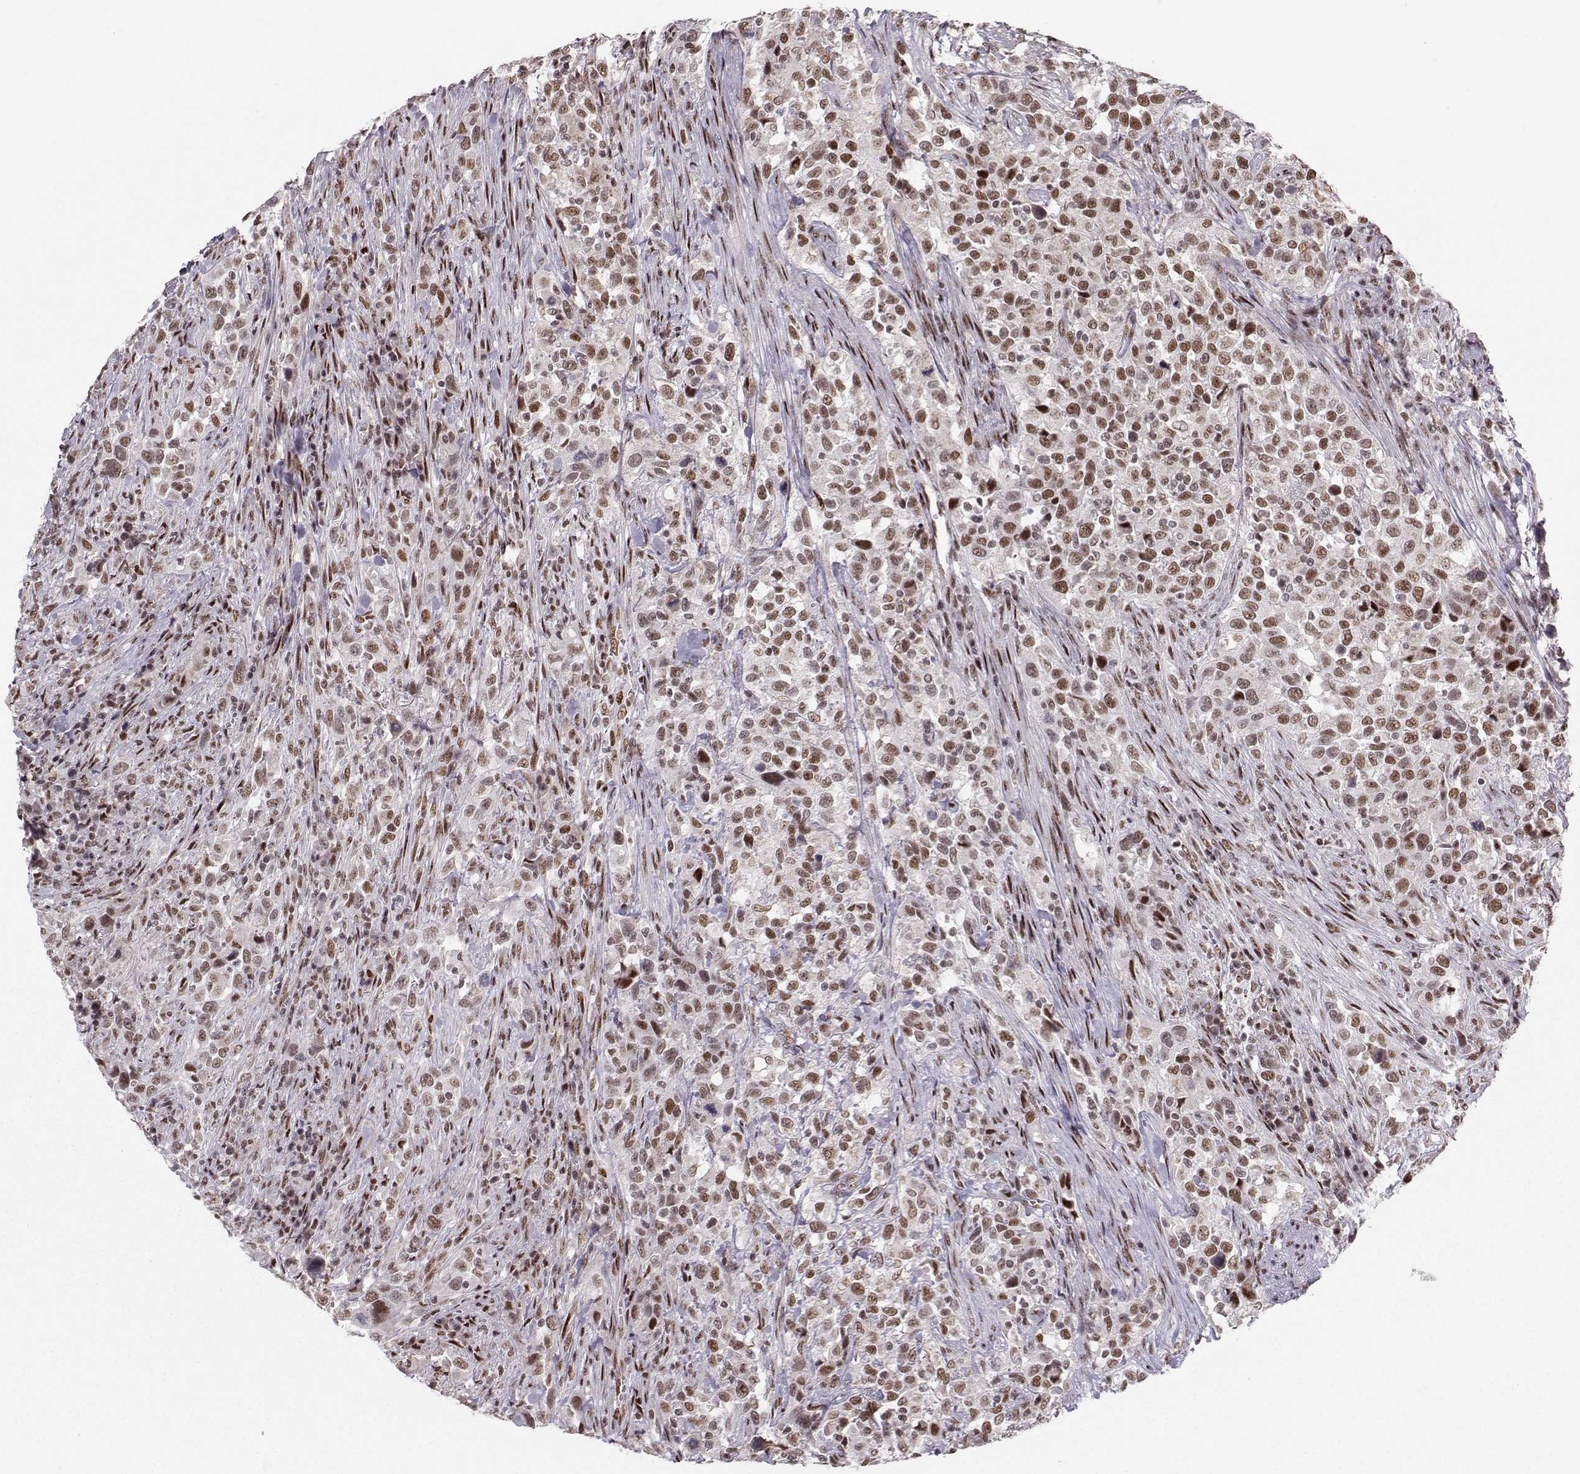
{"staining": {"intensity": "moderate", "quantity": "25%-75%", "location": "nuclear"}, "tissue": "urothelial cancer", "cell_type": "Tumor cells", "image_type": "cancer", "snomed": [{"axis": "morphology", "description": "Urothelial carcinoma, NOS"}, {"axis": "morphology", "description": "Urothelial carcinoma, High grade"}, {"axis": "topography", "description": "Urinary bladder"}], "caption": "Transitional cell carcinoma stained with a brown dye demonstrates moderate nuclear positive expression in approximately 25%-75% of tumor cells.", "gene": "SNAPC2", "patient": {"sex": "female", "age": 64}}